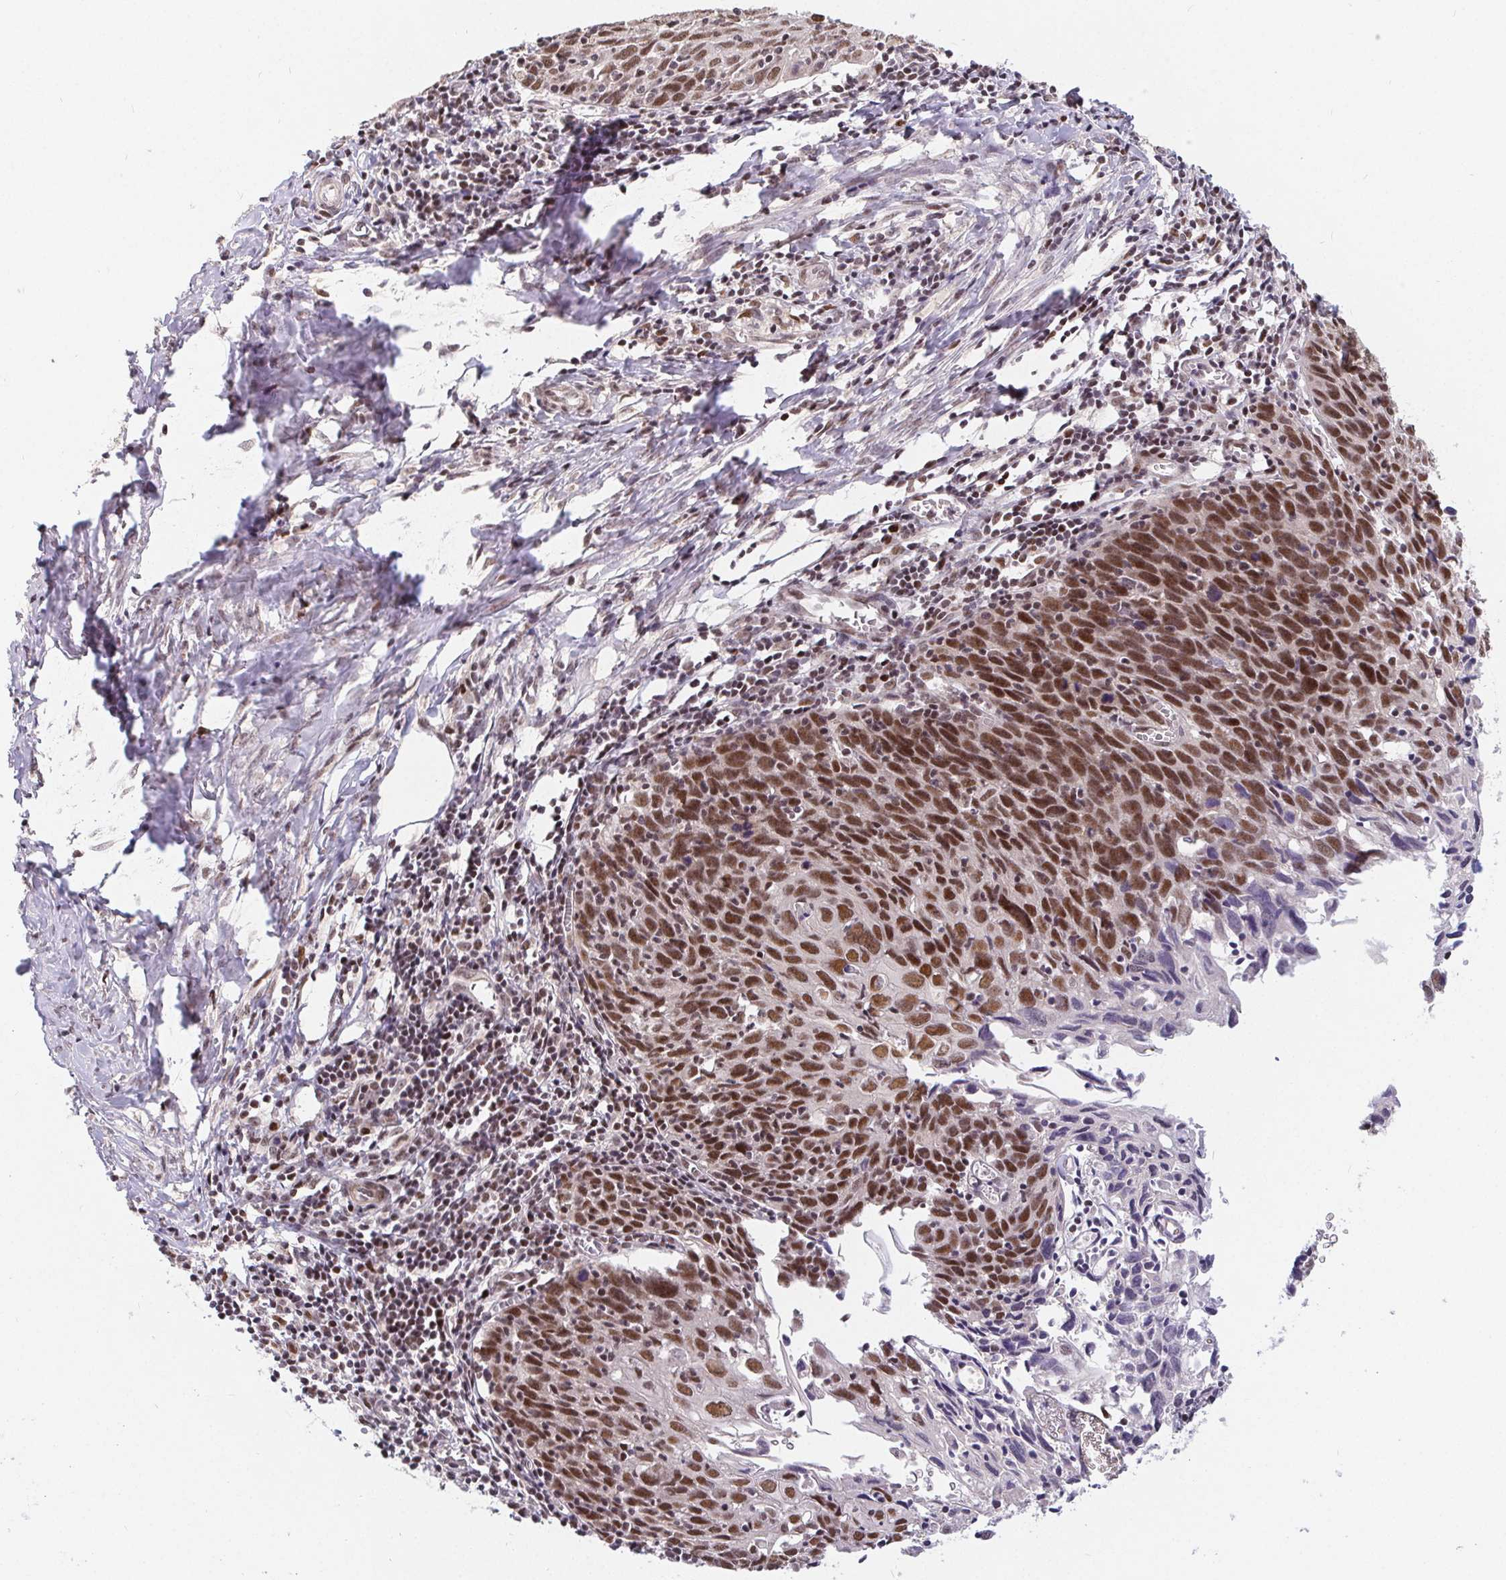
{"staining": {"intensity": "moderate", "quantity": ">75%", "location": "nuclear"}, "tissue": "cervical cancer", "cell_type": "Tumor cells", "image_type": "cancer", "snomed": [{"axis": "morphology", "description": "Squamous cell carcinoma, NOS"}, {"axis": "topography", "description": "Cervix"}], "caption": "Cervical cancer (squamous cell carcinoma) stained with a protein marker displays moderate staining in tumor cells.", "gene": "POU2F1", "patient": {"sex": "female", "age": 39}}